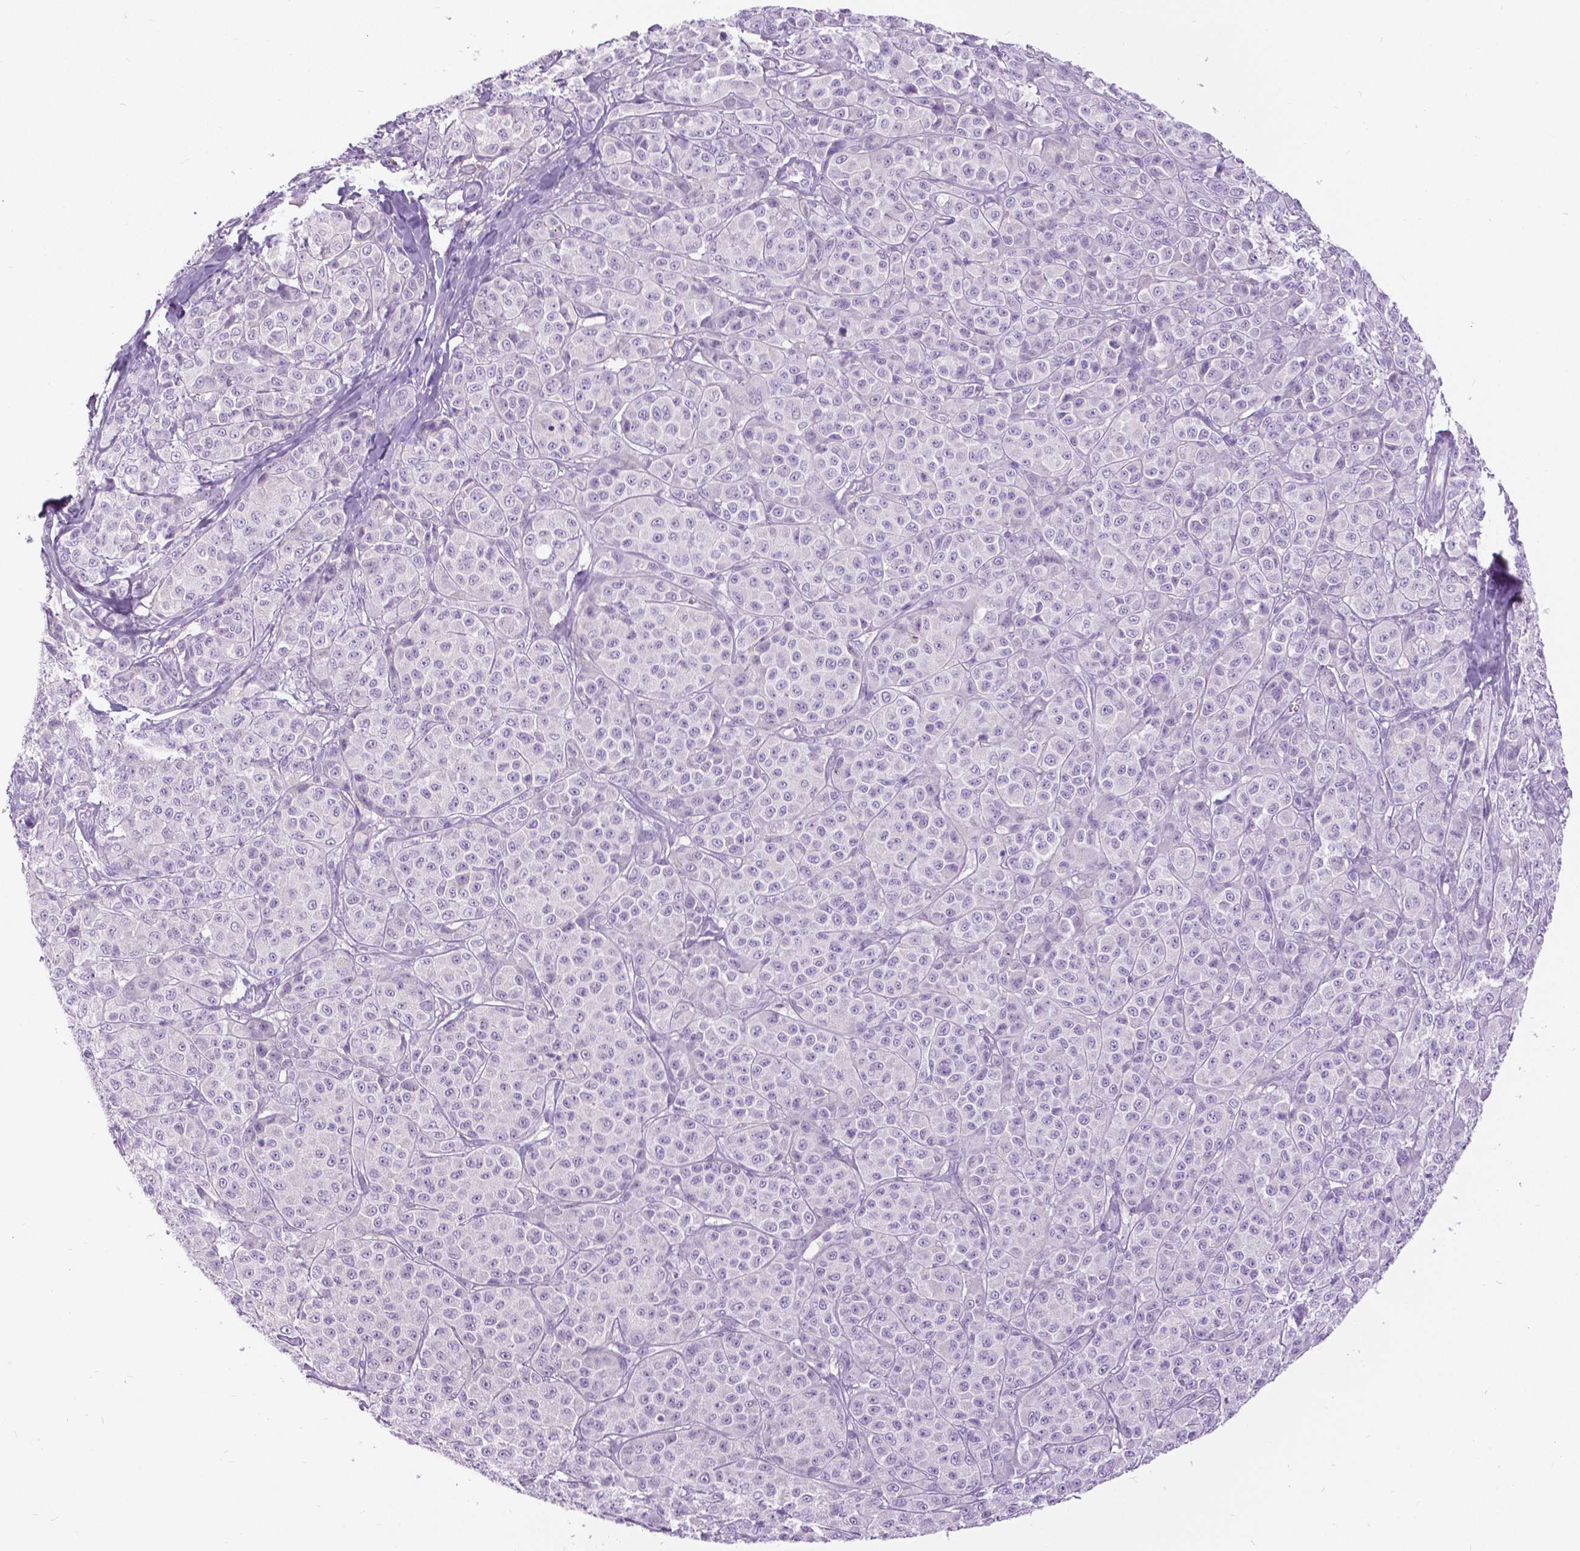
{"staining": {"intensity": "negative", "quantity": "none", "location": "none"}, "tissue": "melanoma", "cell_type": "Tumor cells", "image_type": "cancer", "snomed": [{"axis": "morphology", "description": "Malignant melanoma, NOS"}, {"axis": "topography", "description": "Skin"}], "caption": "A high-resolution histopathology image shows IHC staining of melanoma, which exhibits no significant expression in tumor cells.", "gene": "TP53TG5", "patient": {"sex": "male", "age": 89}}